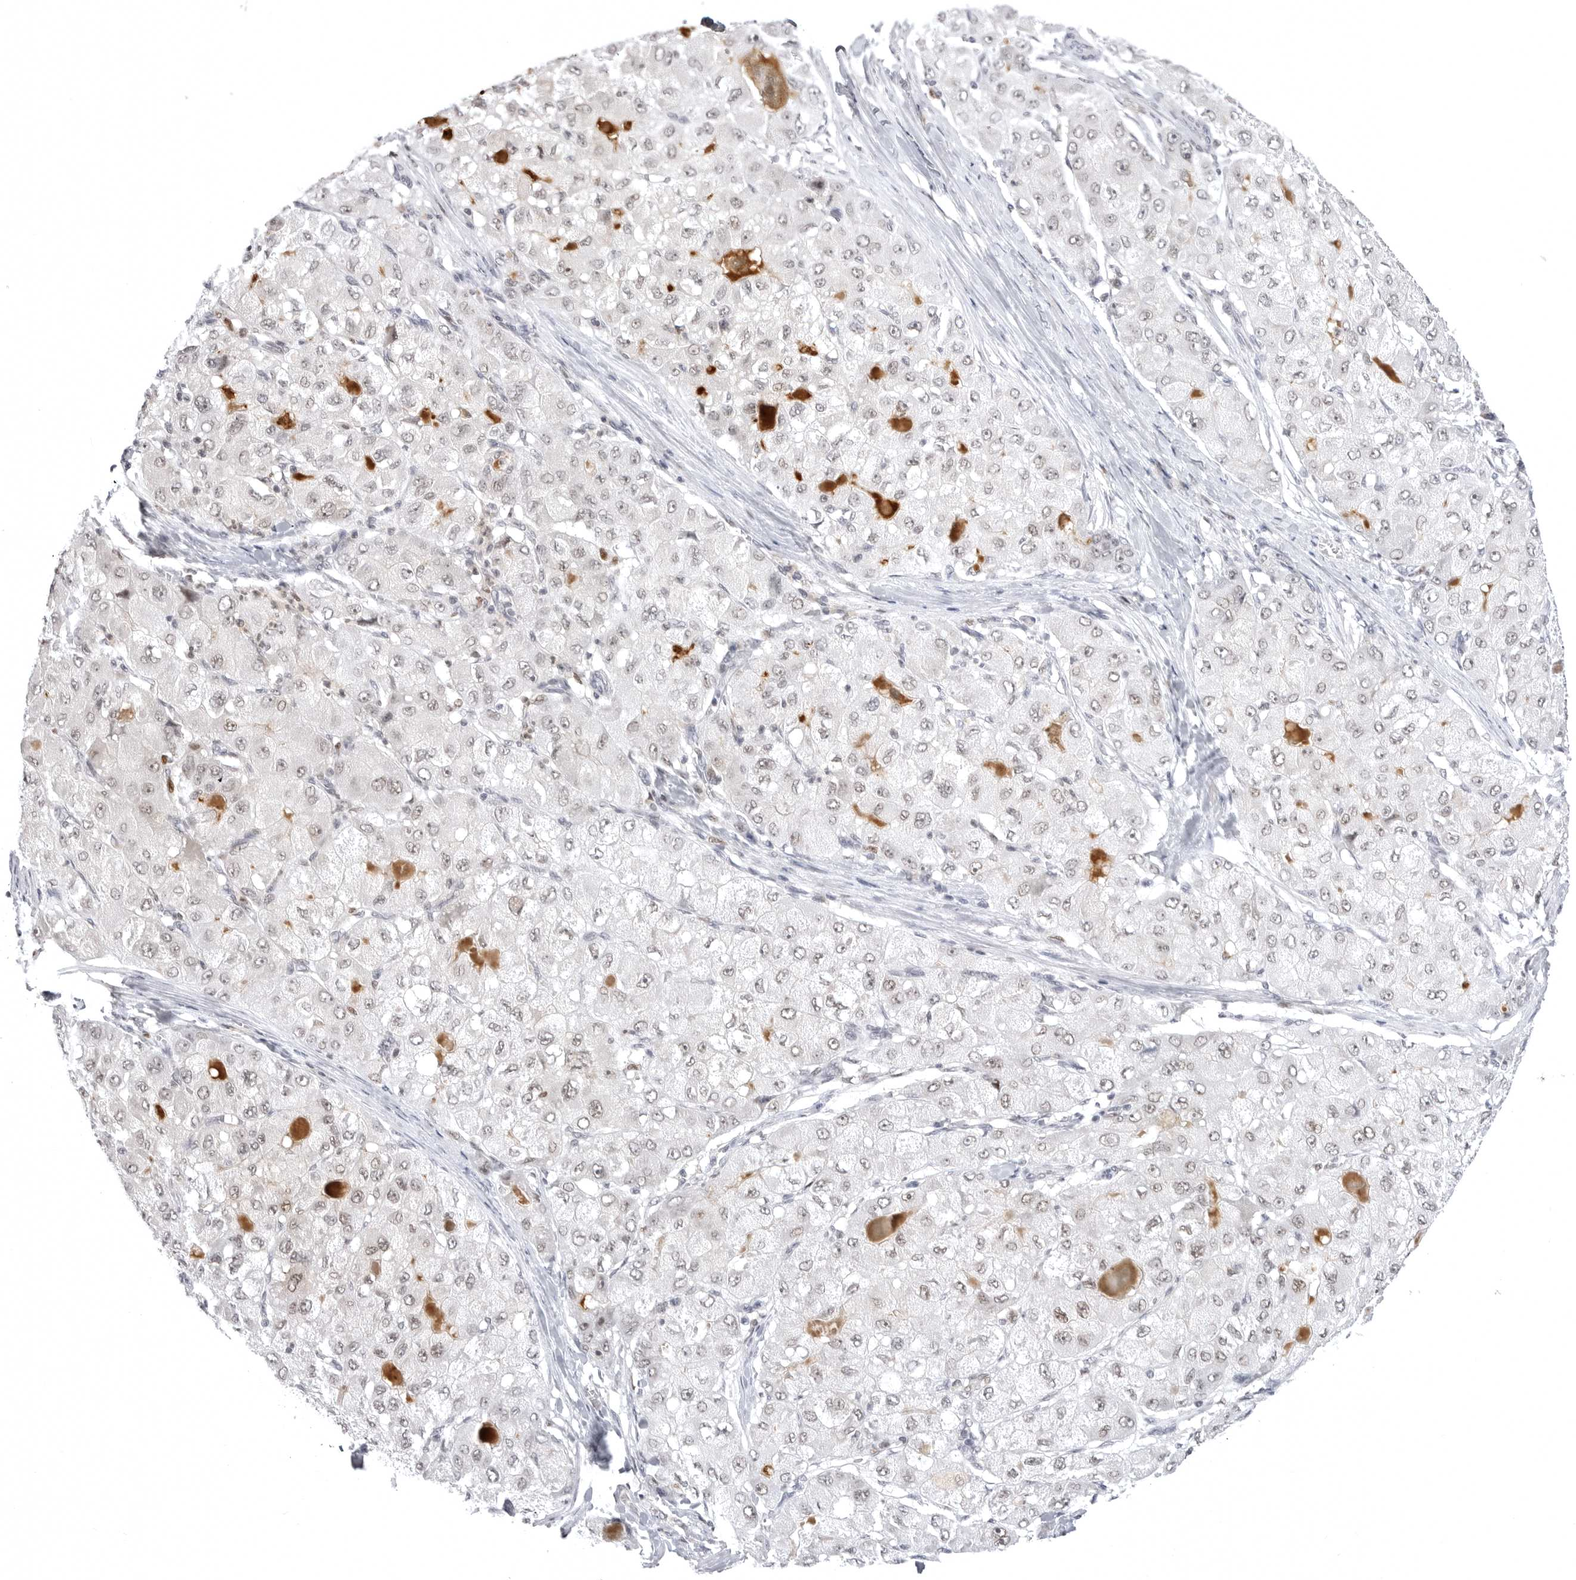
{"staining": {"intensity": "negative", "quantity": "none", "location": "none"}, "tissue": "liver cancer", "cell_type": "Tumor cells", "image_type": "cancer", "snomed": [{"axis": "morphology", "description": "Carcinoma, Hepatocellular, NOS"}, {"axis": "topography", "description": "Liver"}], "caption": "Immunohistochemistry micrograph of neoplastic tissue: human hepatocellular carcinoma (liver) stained with DAB displays no significant protein expression in tumor cells. (Immunohistochemistry, brightfield microscopy, high magnification).", "gene": "PTK2B", "patient": {"sex": "male", "age": 80}}